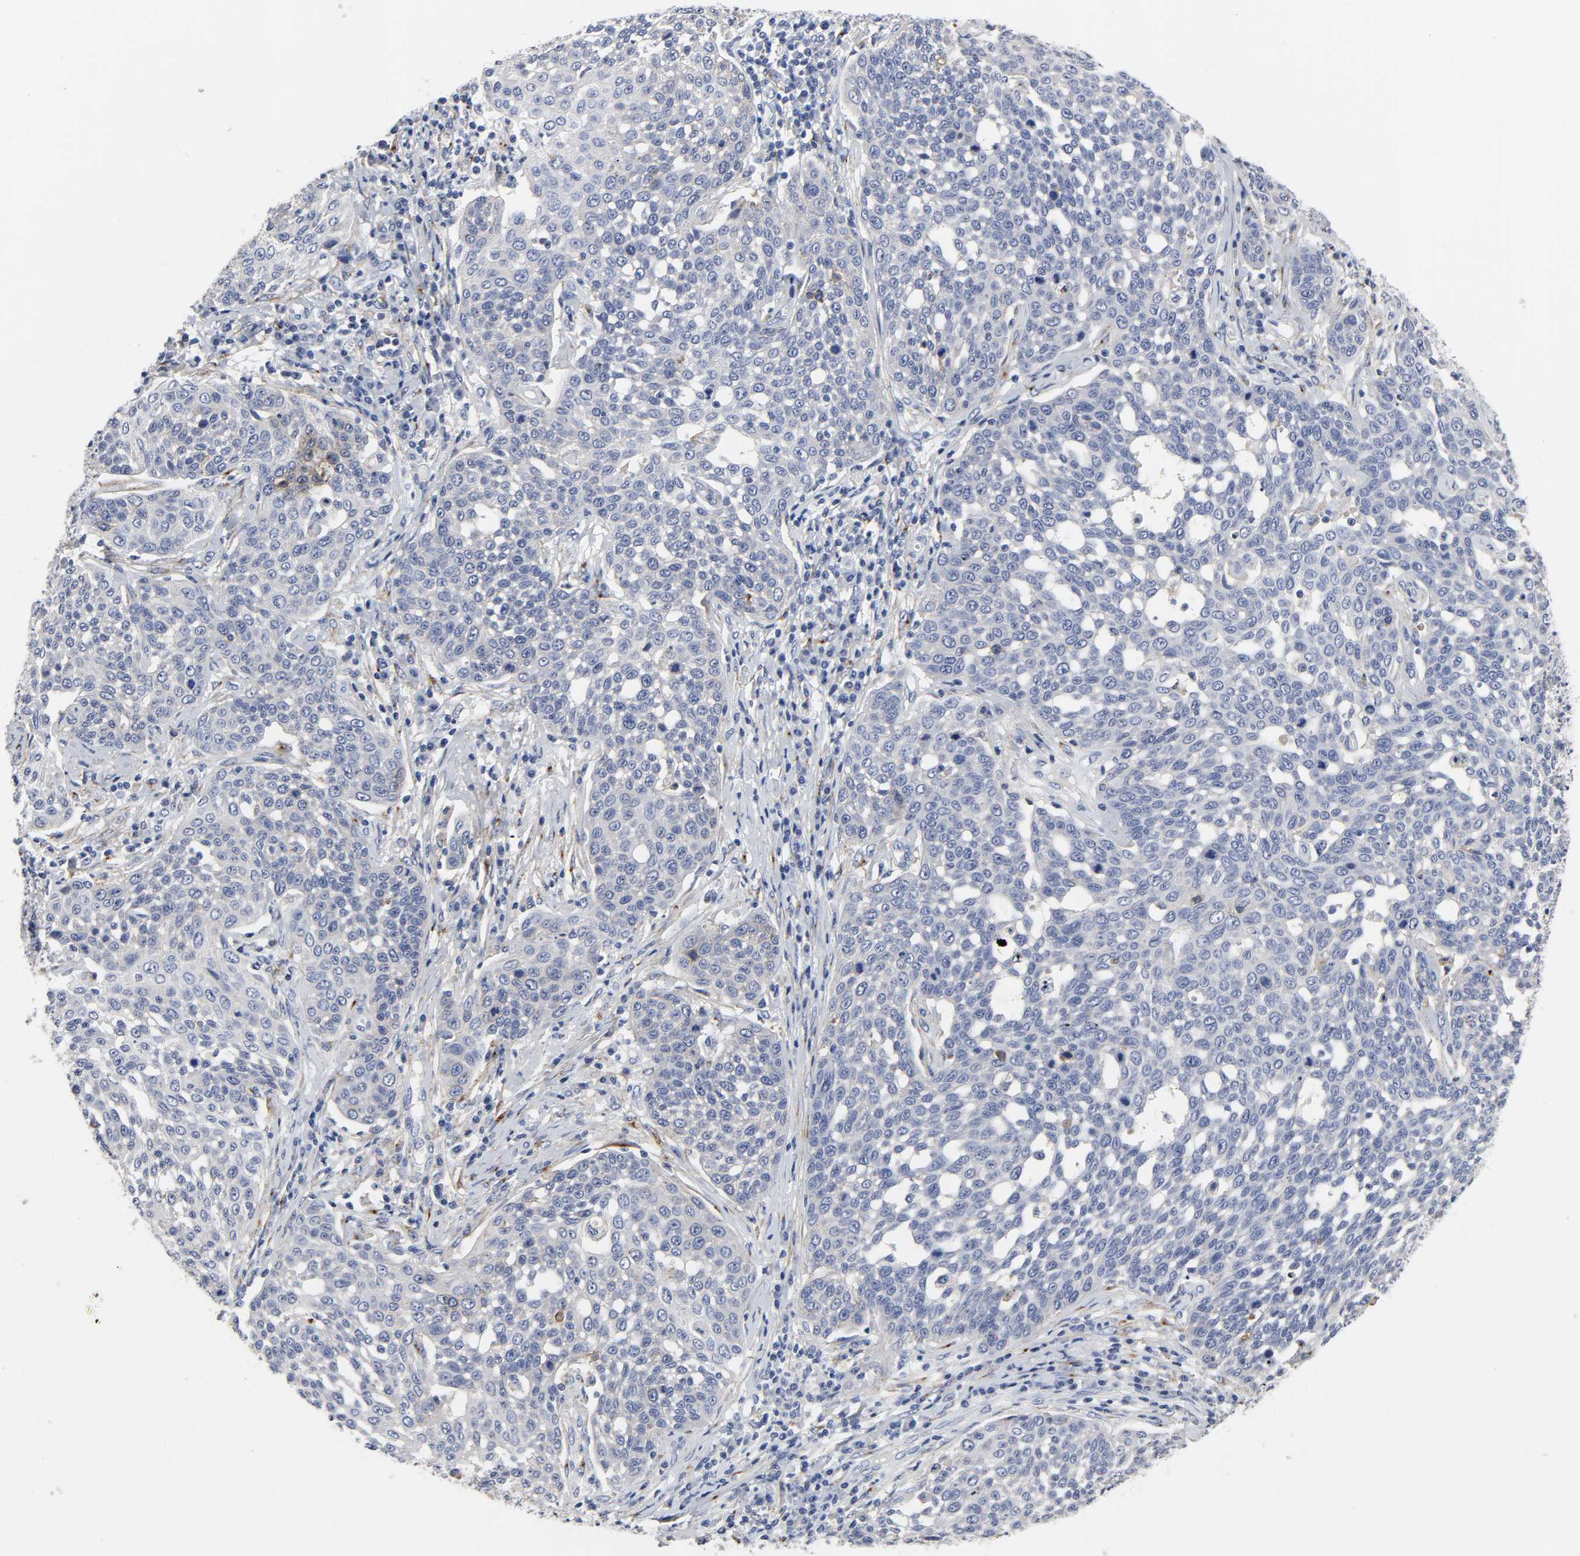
{"staining": {"intensity": "negative", "quantity": "none", "location": "none"}, "tissue": "cervical cancer", "cell_type": "Tumor cells", "image_type": "cancer", "snomed": [{"axis": "morphology", "description": "Squamous cell carcinoma, NOS"}, {"axis": "topography", "description": "Cervix"}], "caption": "Immunohistochemical staining of human cervical cancer (squamous cell carcinoma) exhibits no significant staining in tumor cells.", "gene": "LRP1", "patient": {"sex": "female", "age": 34}}